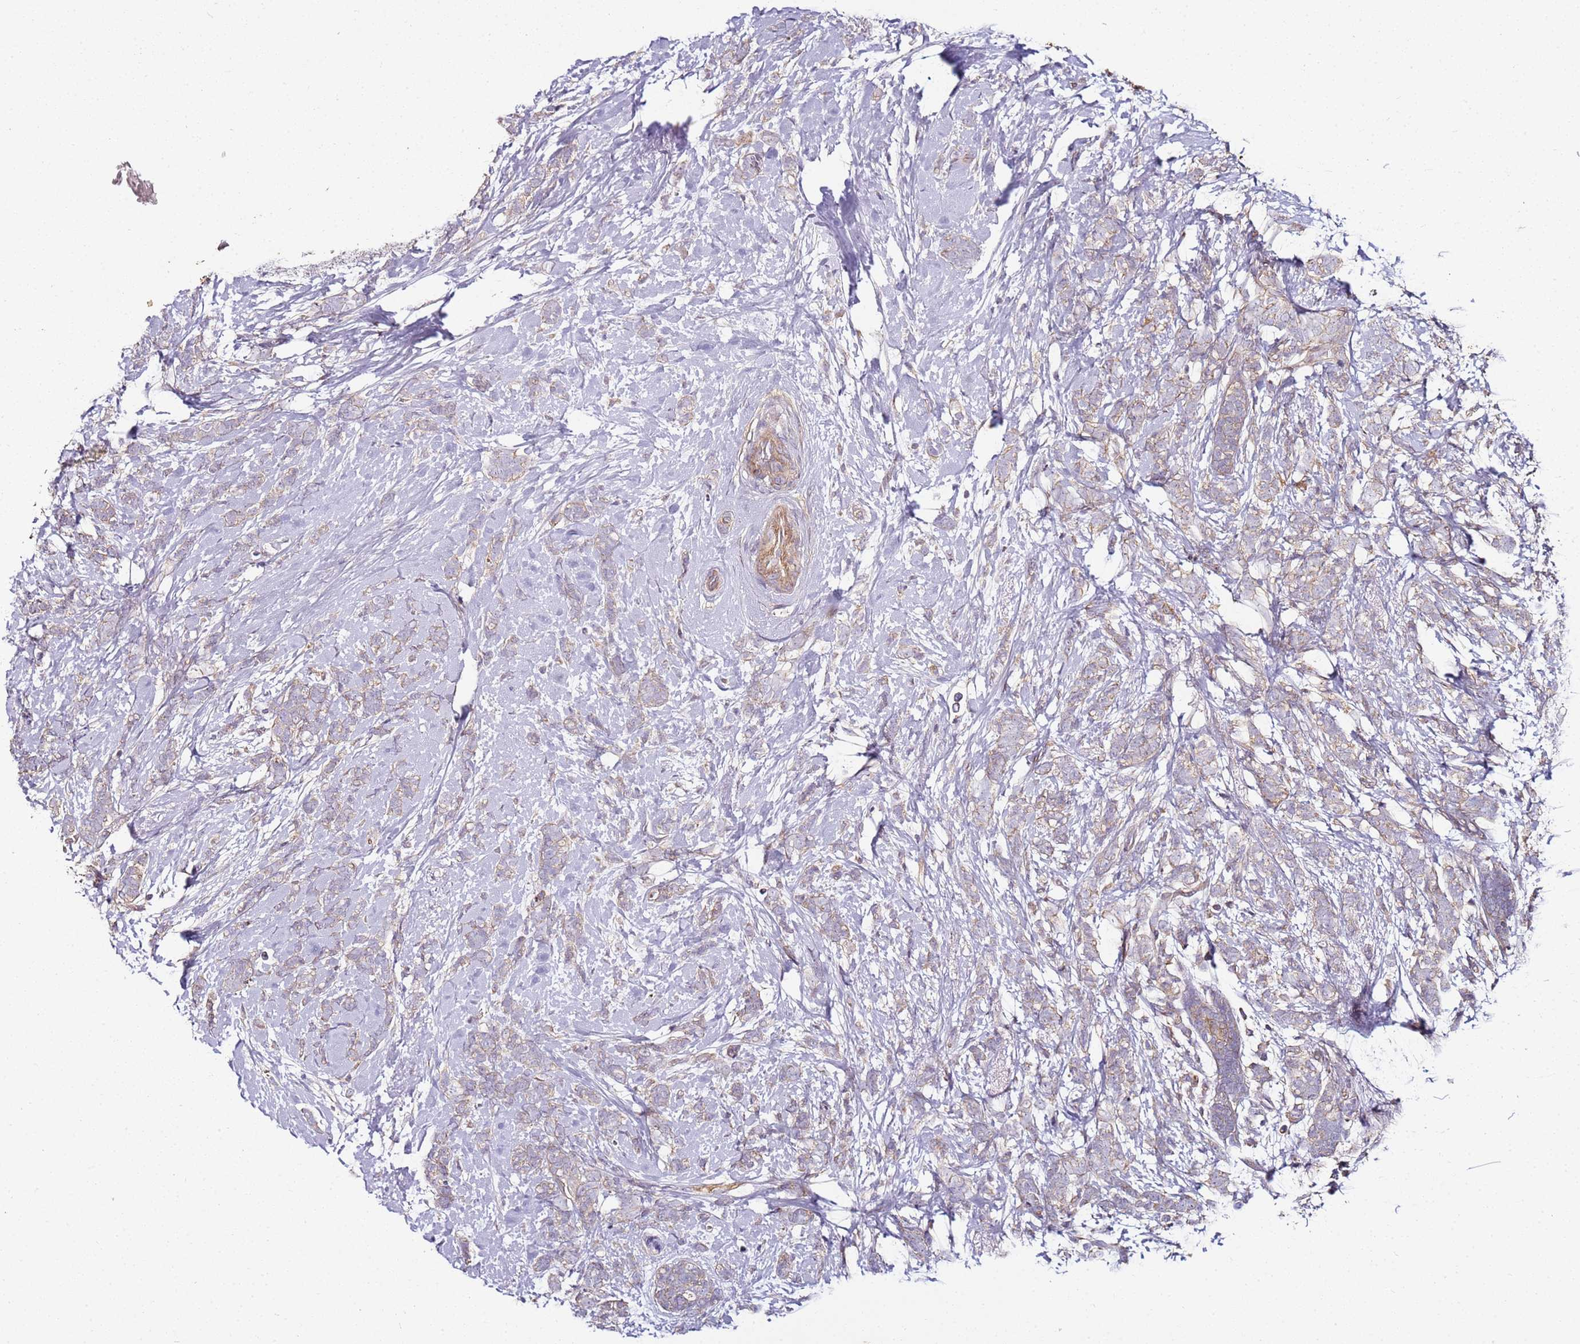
{"staining": {"intensity": "weak", "quantity": "<25%", "location": "cytoplasmic/membranous"}, "tissue": "breast cancer", "cell_type": "Tumor cells", "image_type": "cancer", "snomed": [{"axis": "morphology", "description": "Lobular carcinoma"}, {"axis": "topography", "description": "Breast"}], "caption": "Human breast cancer stained for a protein using IHC displays no staining in tumor cells.", "gene": "KRTAP21-3", "patient": {"sex": "female", "age": 58}}